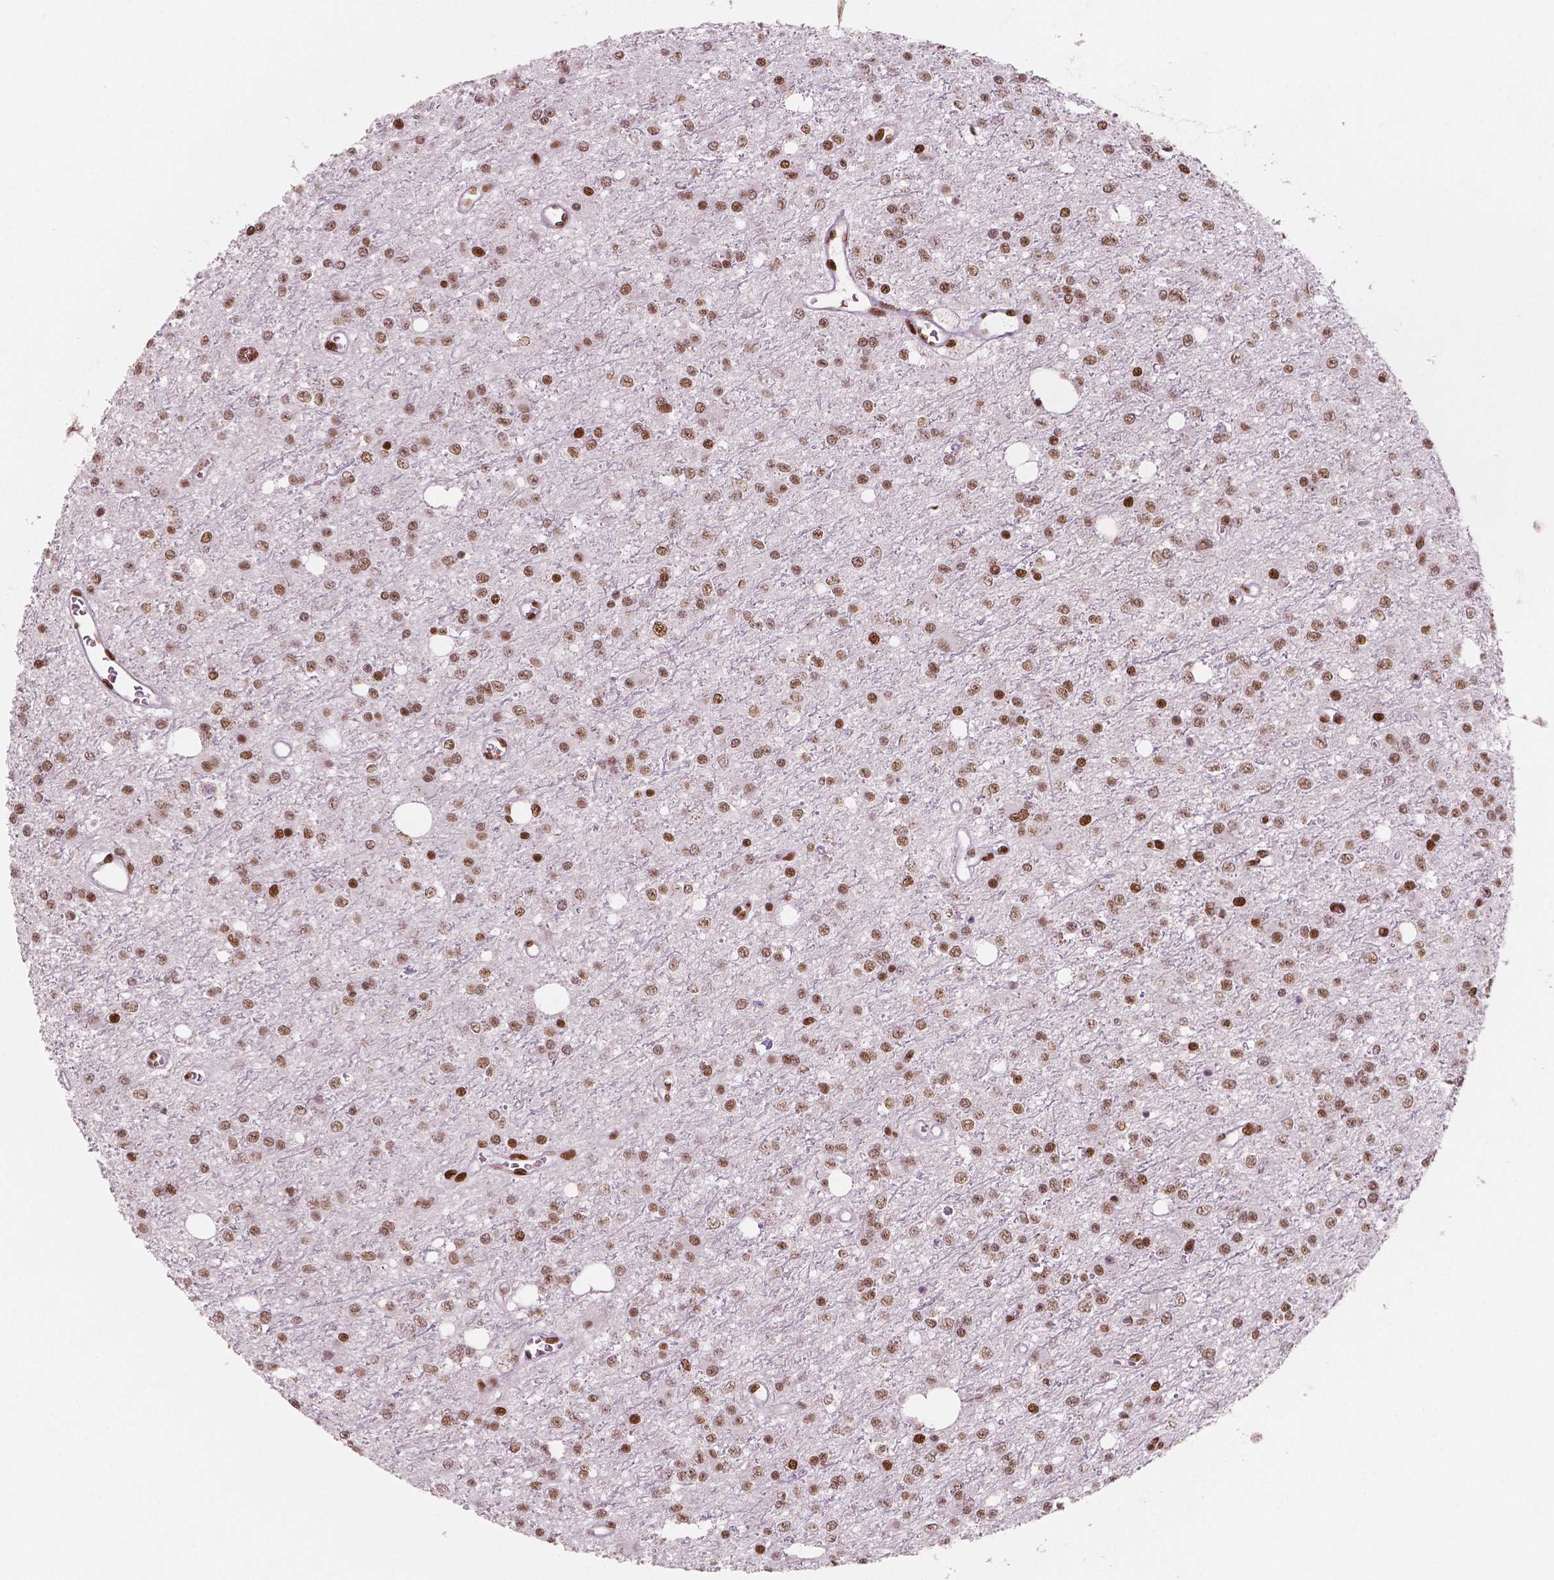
{"staining": {"intensity": "moderate", "quantity": ">75%", "location": "nuclear"}, "tissue": "glioma", "cell_type": "Tumor cells", "image_type": "cancer", "snomed": [{"axis": "morphology", "description": "Glioma, malignant, Low grade"}, {"axis": "topography", "description": "Brain"}], "caption": "A brown stain shows moderate nuclear staining of a protein in glioma tumor cells.", "gene": "BRD4", "patient": {"sex": "female", "age": 45}}